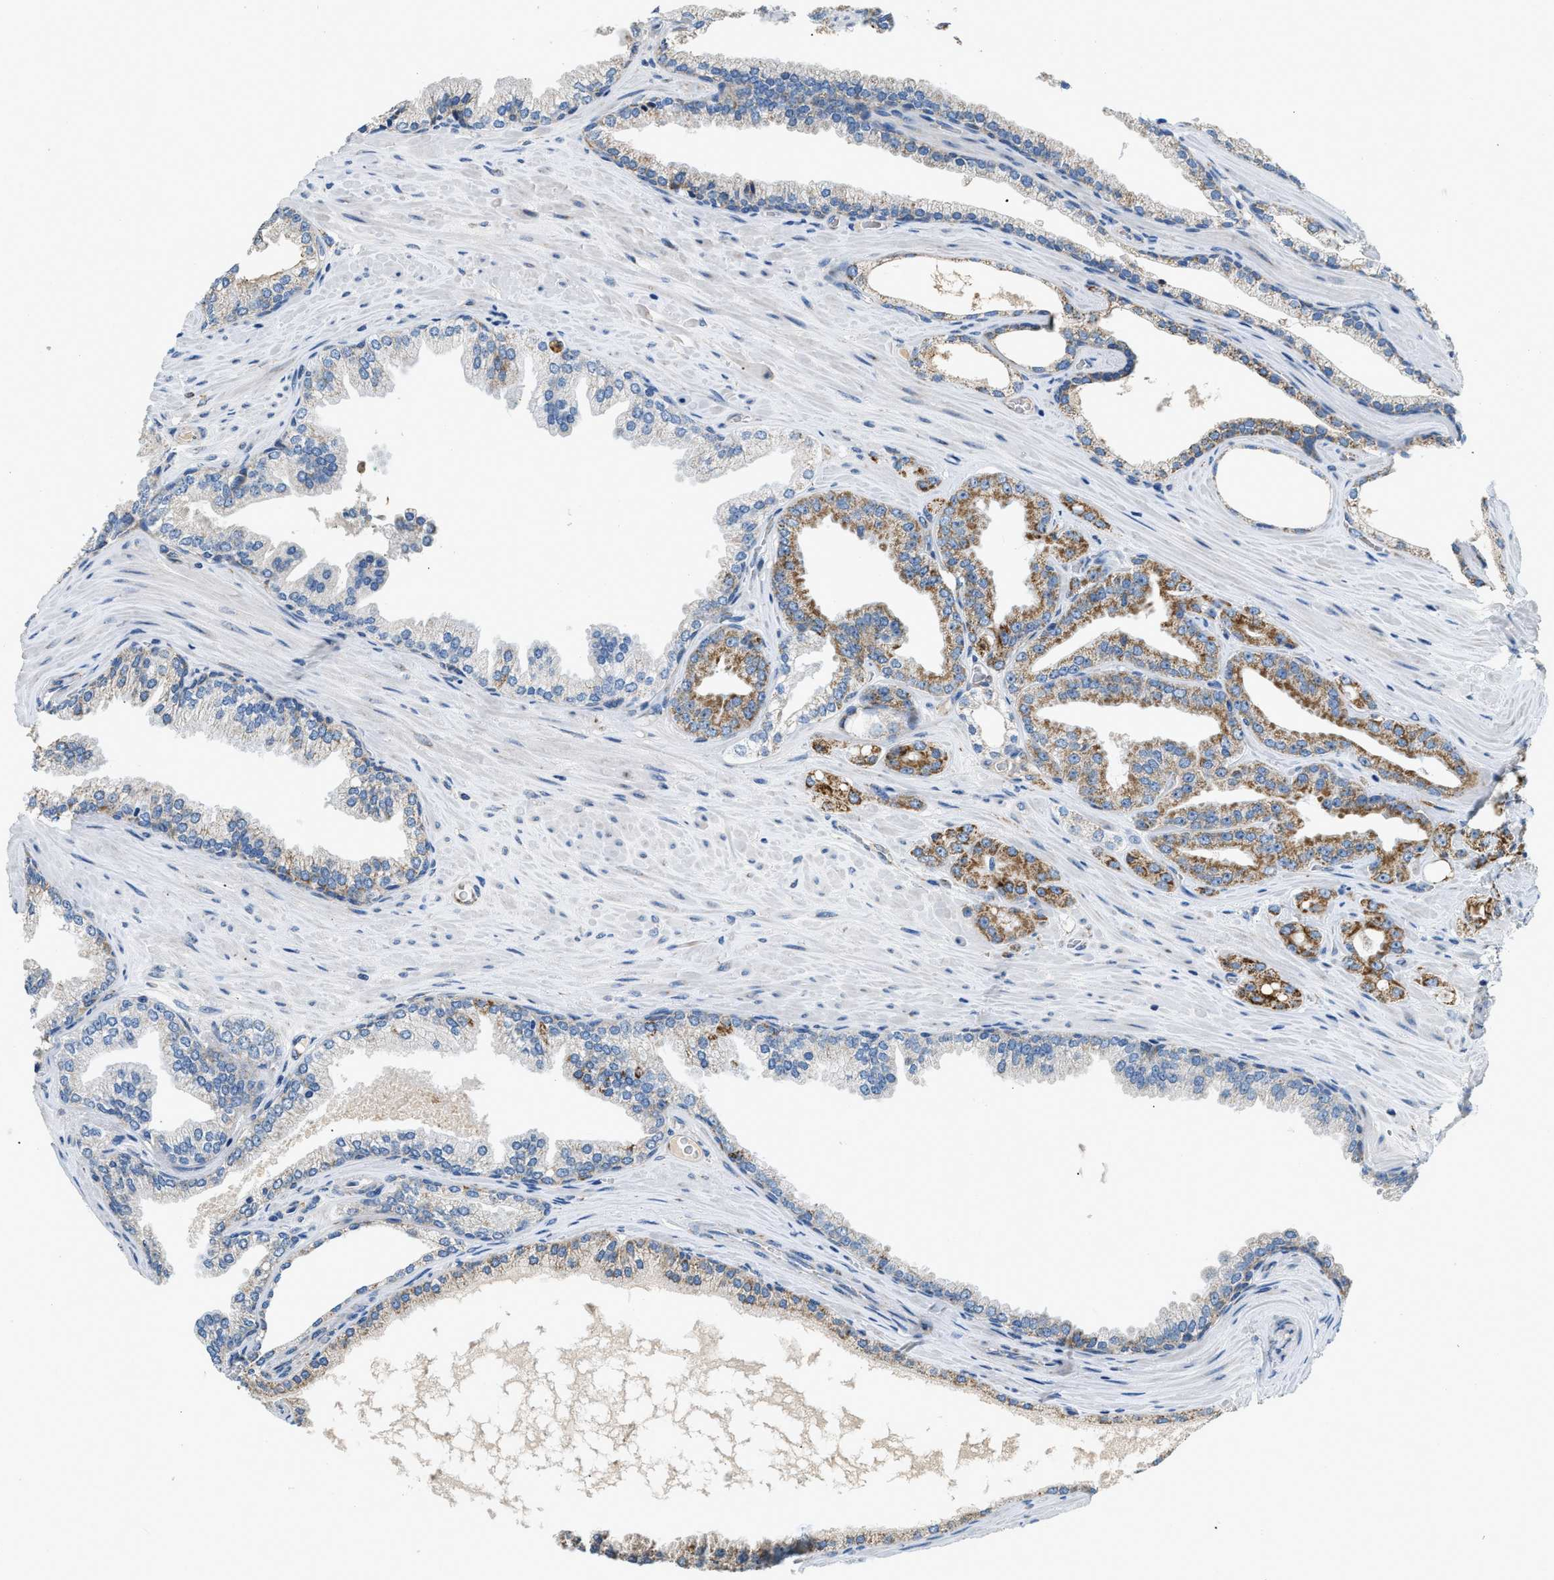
{"staining": {"intensity": "moderate", "quantity": "25%-75%", "location": "cytoplasmic/membranous"}, "tissue": "prostate cancer", "cell_type": "Tumor cells", "image_type": "cancer", "snomed": [{"axis": "morphology", "description": "Adenocarcinoma, High grade"}, {"axis": "topography", "description": "Prostate"}], "caption": "Protein staining of adenocarcinoma (high-grade) (prostate) tissue displays moderate cytoplasmic/membranous expression in approximately 25%-75% of tumor cells.", "gene": "ACADVL", "patient": {"sex": "male", "age": 71}}